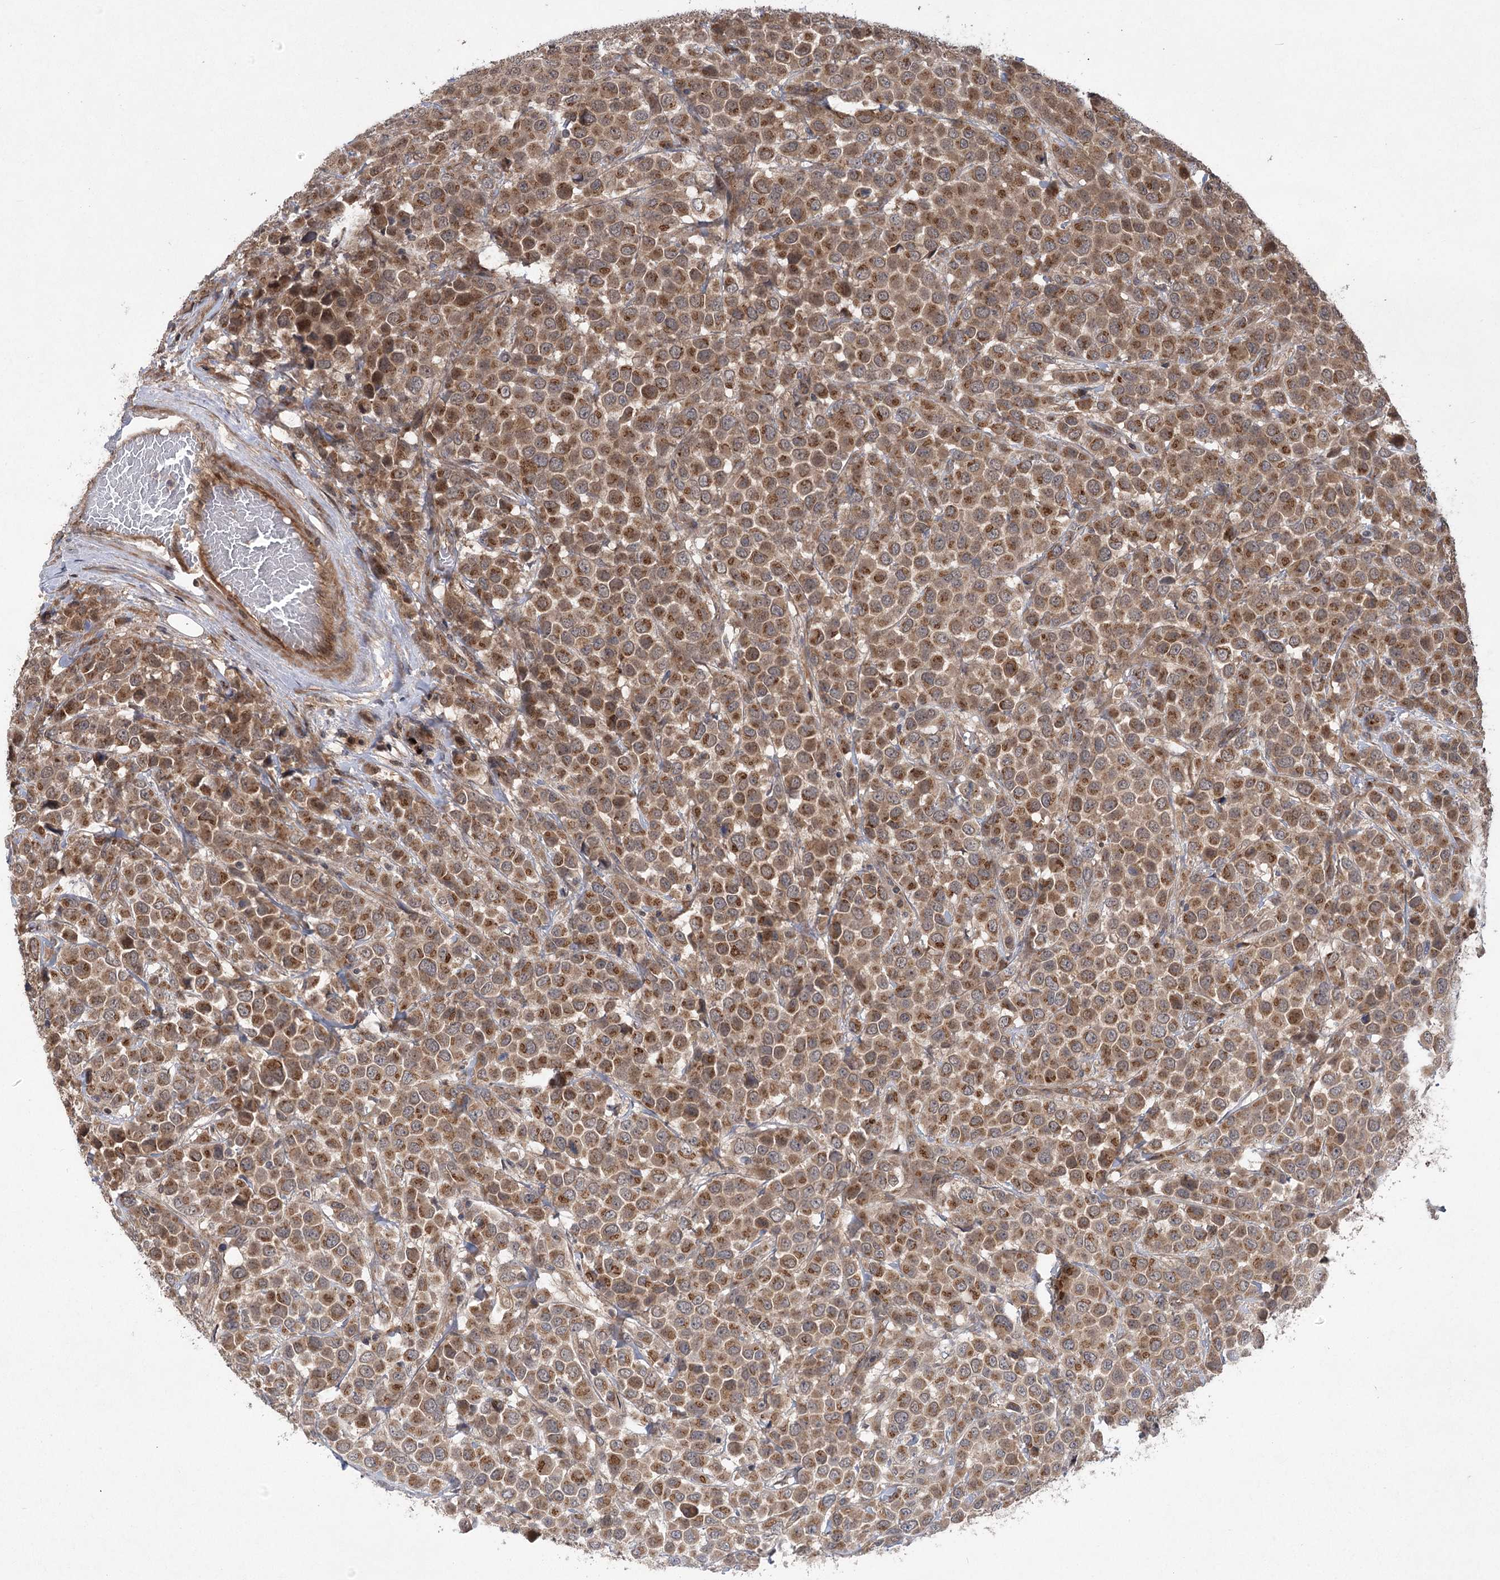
{"staining": {"intensity": "moderate", "quantity": ">75%", "location": "cytoplasmic/membranous"}, "tissue": "breast cancer", "cell_type": "Tumor cells", "image_type": "cancer", "snomed": [{"axis": "morphology", "description": "Duct carcinoma"}, {"axis": "topography", "description": "Breast"}], "caption": "Breast cancer was stained to show a protein in brown. There is medium levels of moderate cytoplasmic/membranous positivity in approximately >75% of tumor cells.", "gene": "METTL24", "patient": {"sex": "female", "age": 61}}